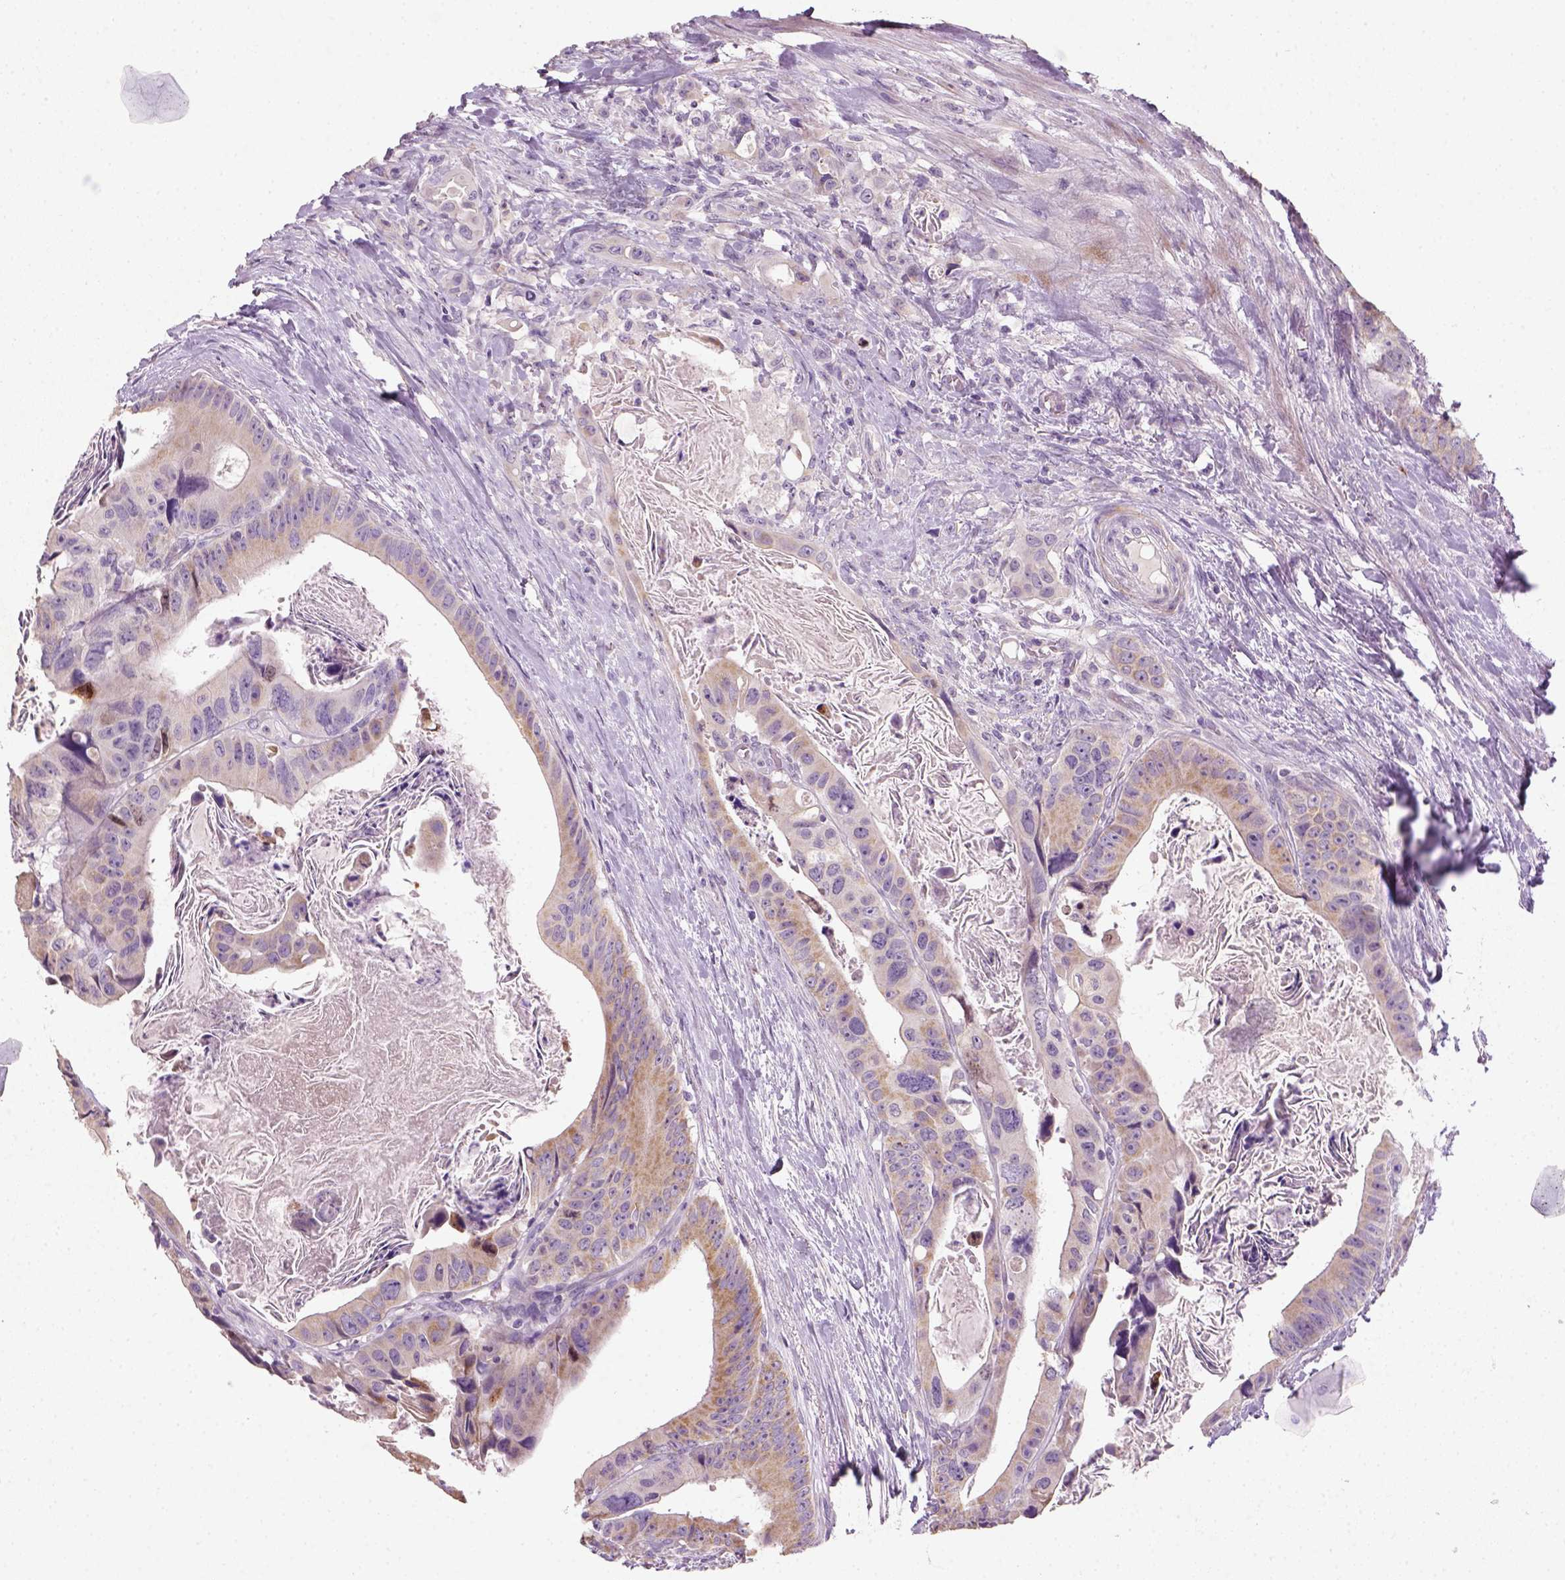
{"staining": {"intensity": "moderate", "quantity": ">75%", "location": "cytoplasmic/membranous"}, "tissue": "colorectal cancer", "cell_type": "Tumor cells", "image_type": "cancer", "snomed": [{"axis": "morphology", "description": "Adenocarcinoma, NOS"}, {"axis": "topography", "description": "Rectum"}], "caption": "Tumor cells exhibit medium levels of moderate cytoplasmic/membranous expression in about >75% of cells in adenocarcinoma (colorectal). (brown staining indicates protein expression, while blue staining denotes nuclei).", "gene": "NUDT6", "patient": {"sex": "male", "age": 64}}